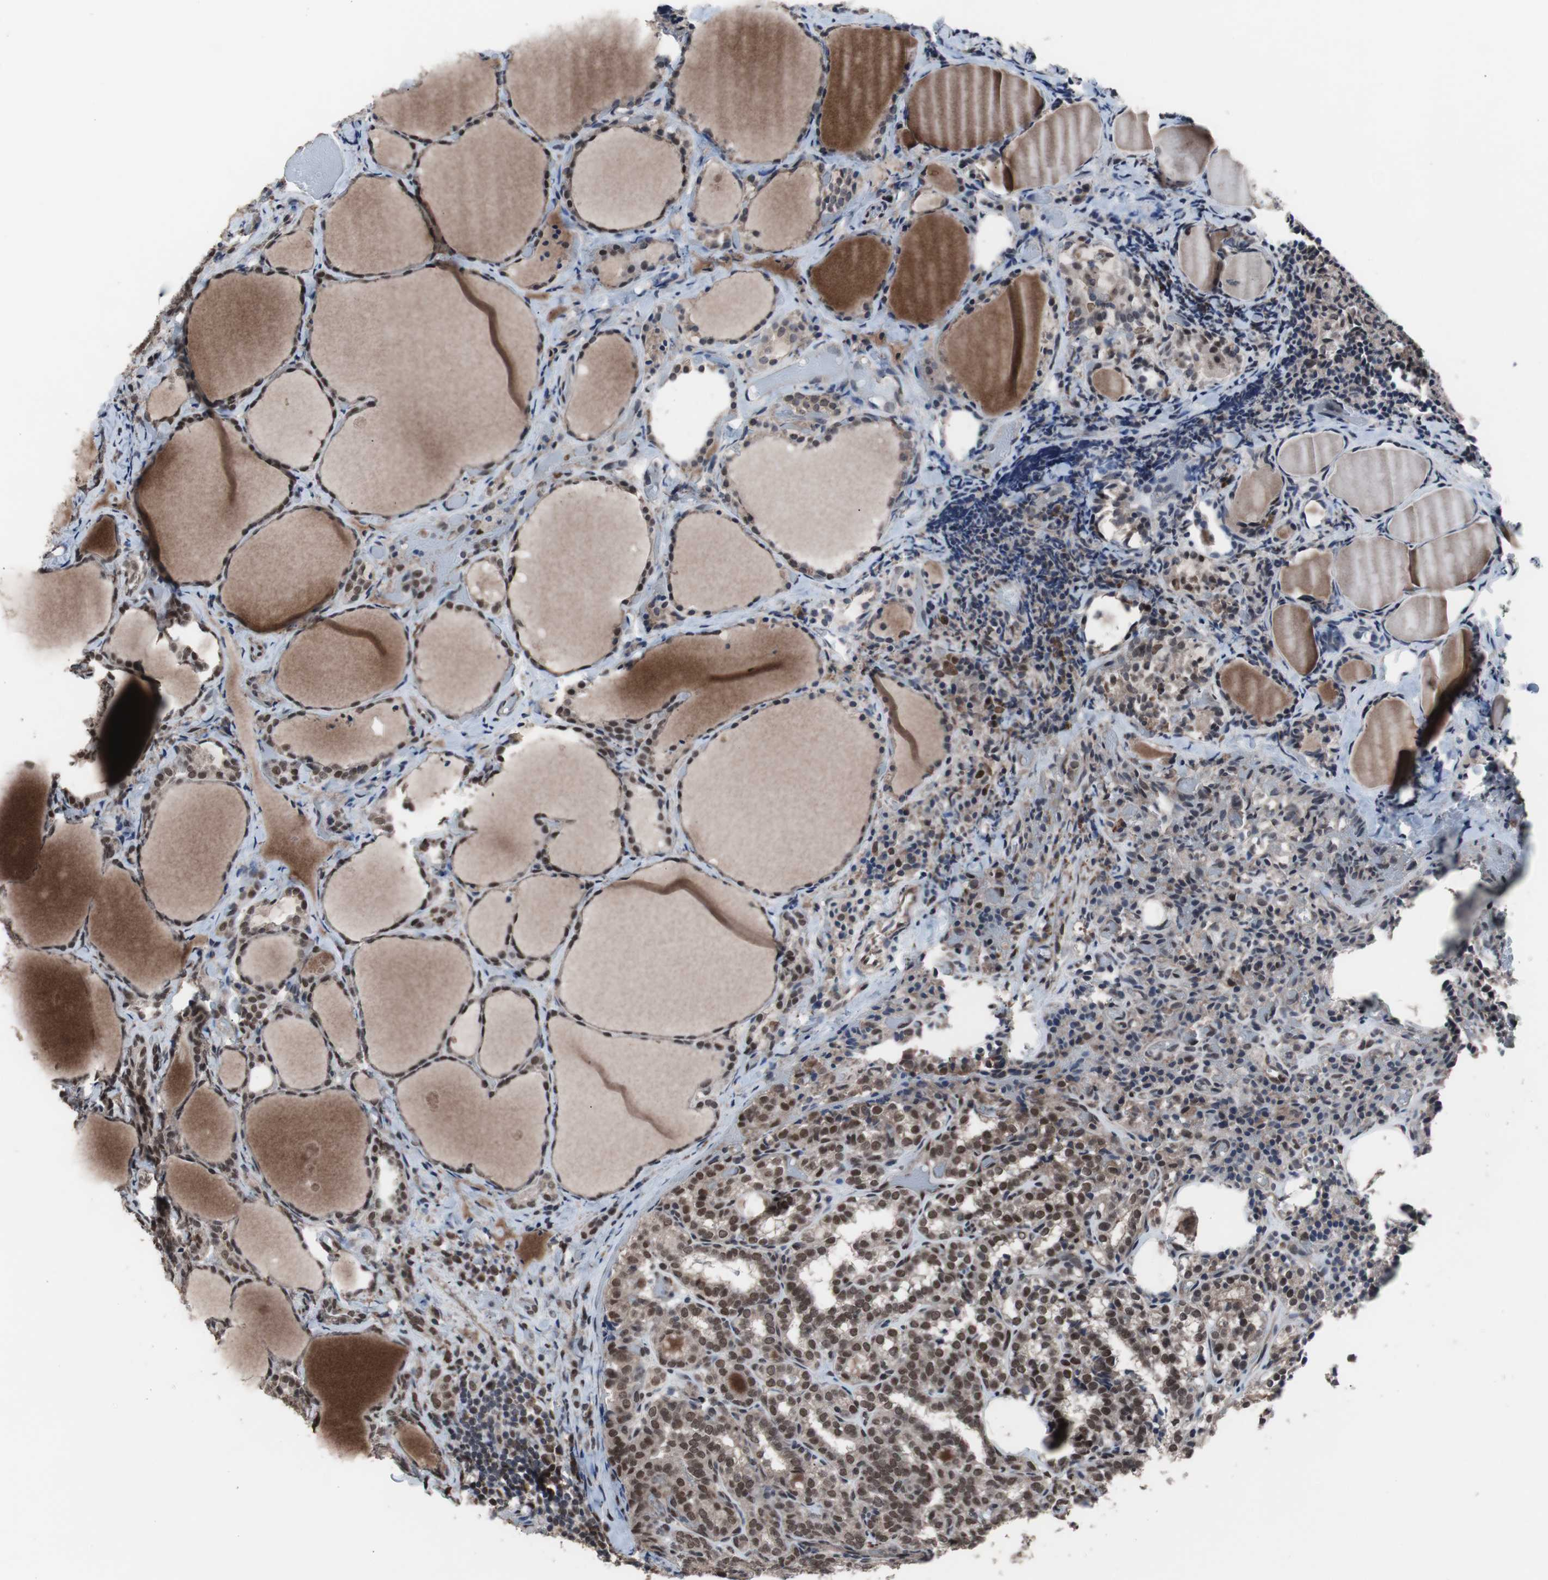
{"staining": {"intensity": "moderate", "quantity": ">75%", "location": "cytoplasmic/membranous,nuclear"}, "tissue": "thyroid cancer", "cell_type": "Tumor cells", "image_type": "cancer", "snomed": [{"axis": "morphology", "description": "Normal tissue, NOS"}, {"axis": "morphology", "description": "Papillary adenocarcinoma, NOS"}, {"axis": "topography", "description": "Thyroid gland"}], "caption": "Thyroid cancer (papillary adenocarcinoma) tissue exhibits moderate cytoplasmic/membranous and nuclear expression in about >75% of tumor cells, visualized by immunohistochemistry.", "gene": "GTF2F2", "patient": {"sex": "female", "age": 30}}